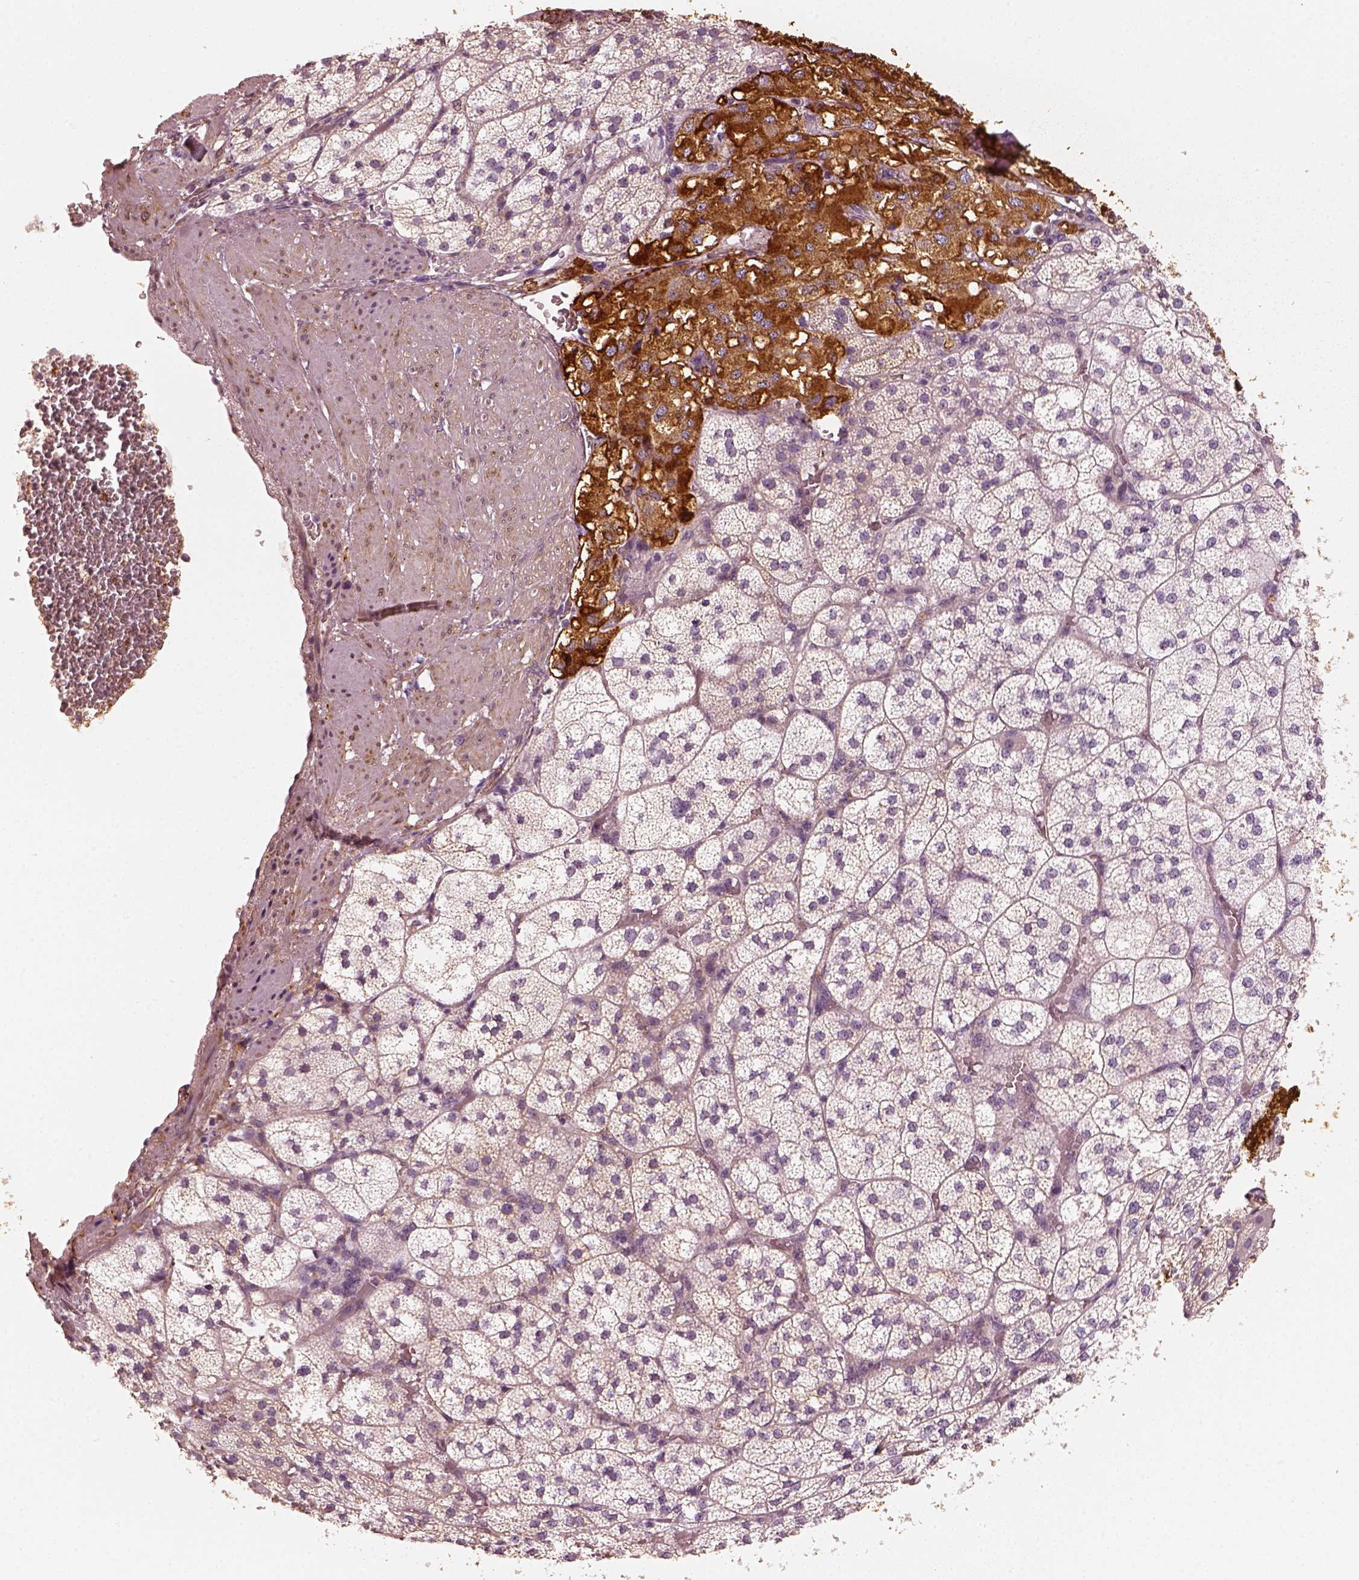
{"staining": {"intensity": "strong", "quantity": "25%-75%", "location": "cytoplasmic/membranous"}, "tissue": "adrenal gland", "cell_type": "Glandular cells", "image_type": "normal", "snomed": [{"axis": "morphology", "description": "Normal tissue, NOS"}, {"axis": "topography", "description": "Adrenal gland"}], "caption": "Immunohistochemistry histopathology image of benign human adrenal gland stained for a protein (brown), which displays high levels of strong cytoplasmic/membranous staining in about 25%-75% of glandular cells.", "gene": "RS1", "patient": {"sex": "female", "age": 60}}